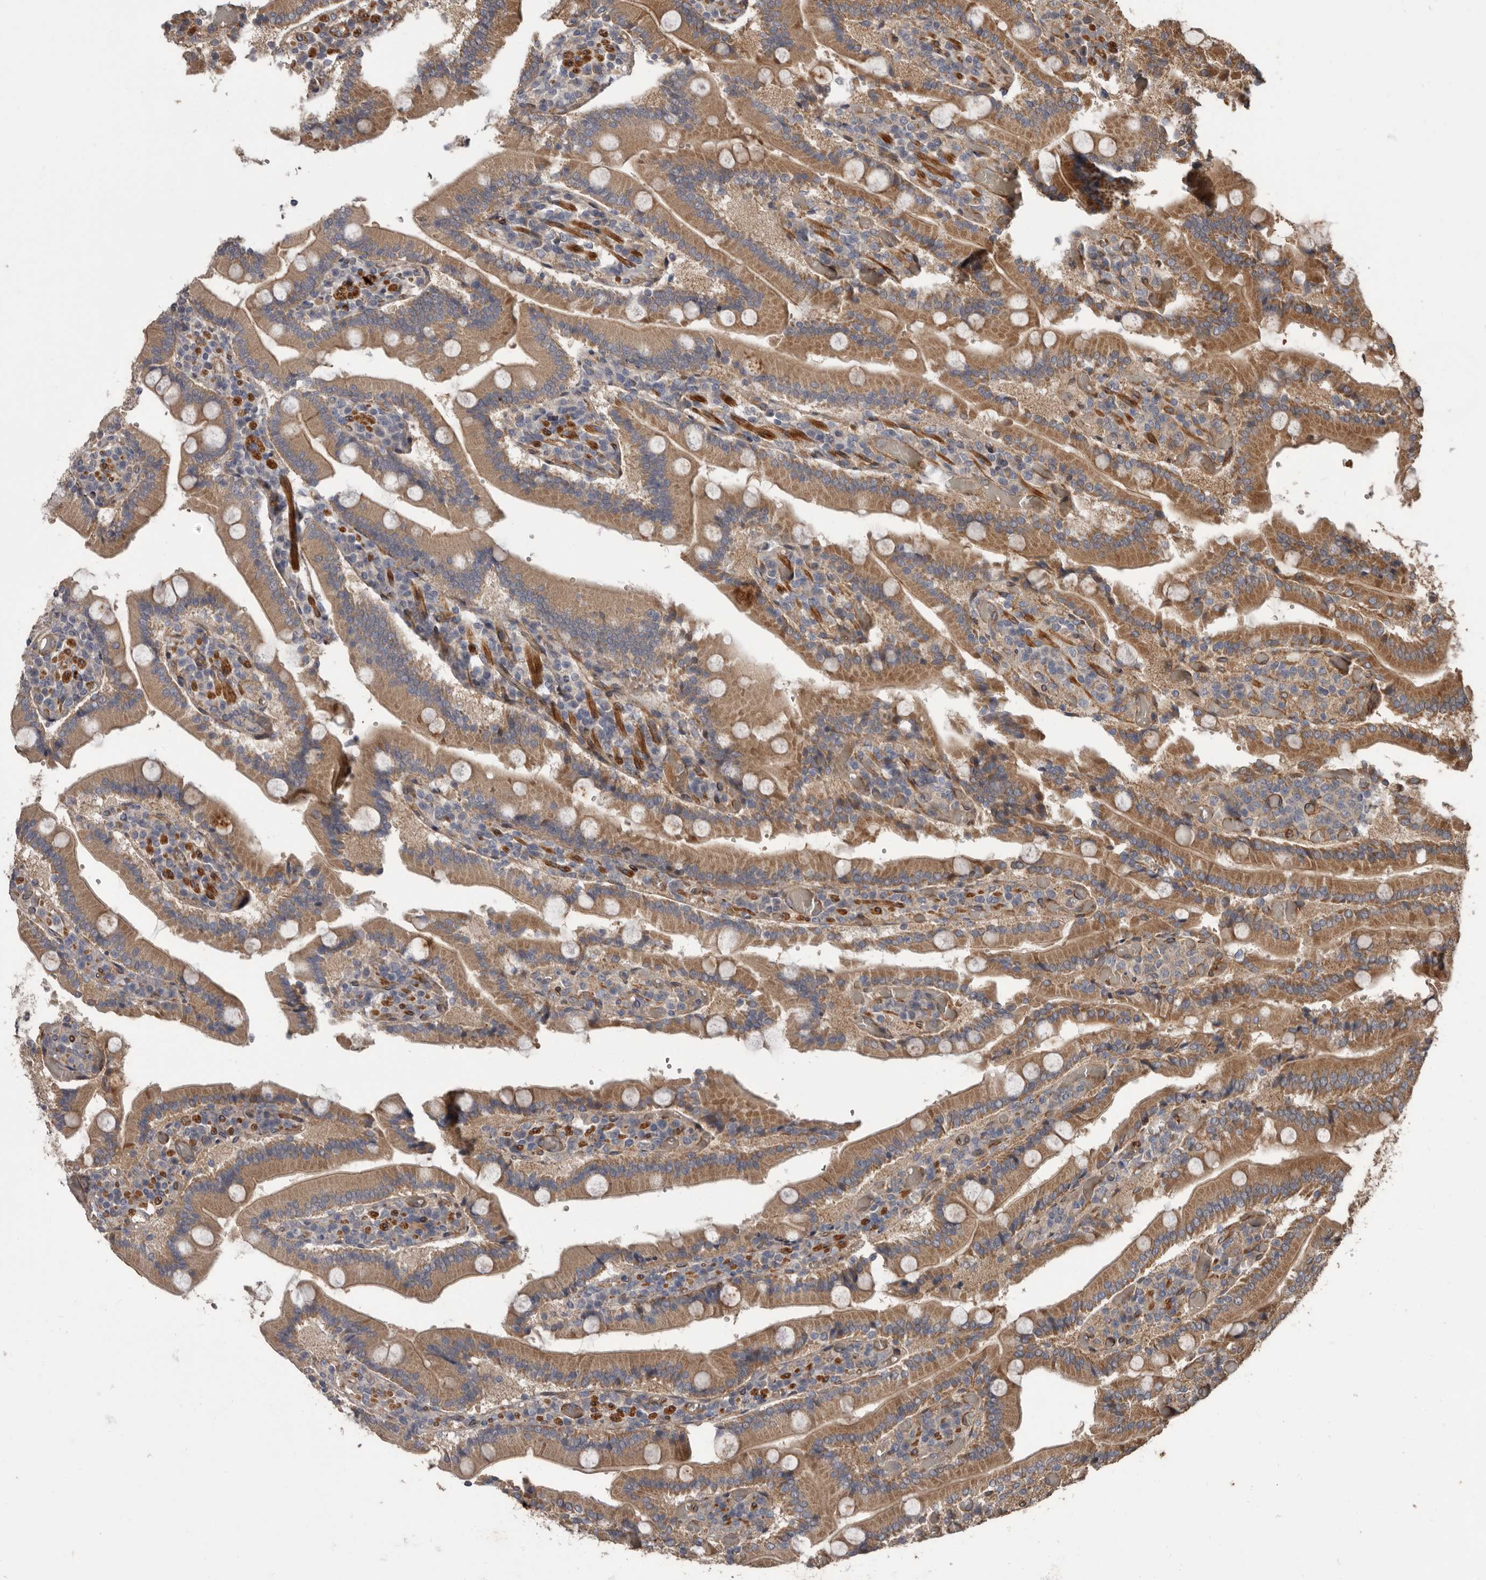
{"staining": {"intensity": "strong", "quantity": ">75%", "location": "cytoplasmic/membranous"}, "tissue": "duodenum", "cell_type": "Glandular cells", "image_type": "normal", "snomed": [{"axis": "morphology", "description": "Normal tissue, NOS"}, {"axis": "topography", "description": "Duodenum"}], "caption": "This histopathology image reveals immunohistochemistry staining of normal human duodenum, with high strong cytoplasmic/membranous staining in approximately >75% of glandular cells.", "gene": "ARHGEF5", "patient": {"sex": "female", "age": 62}}